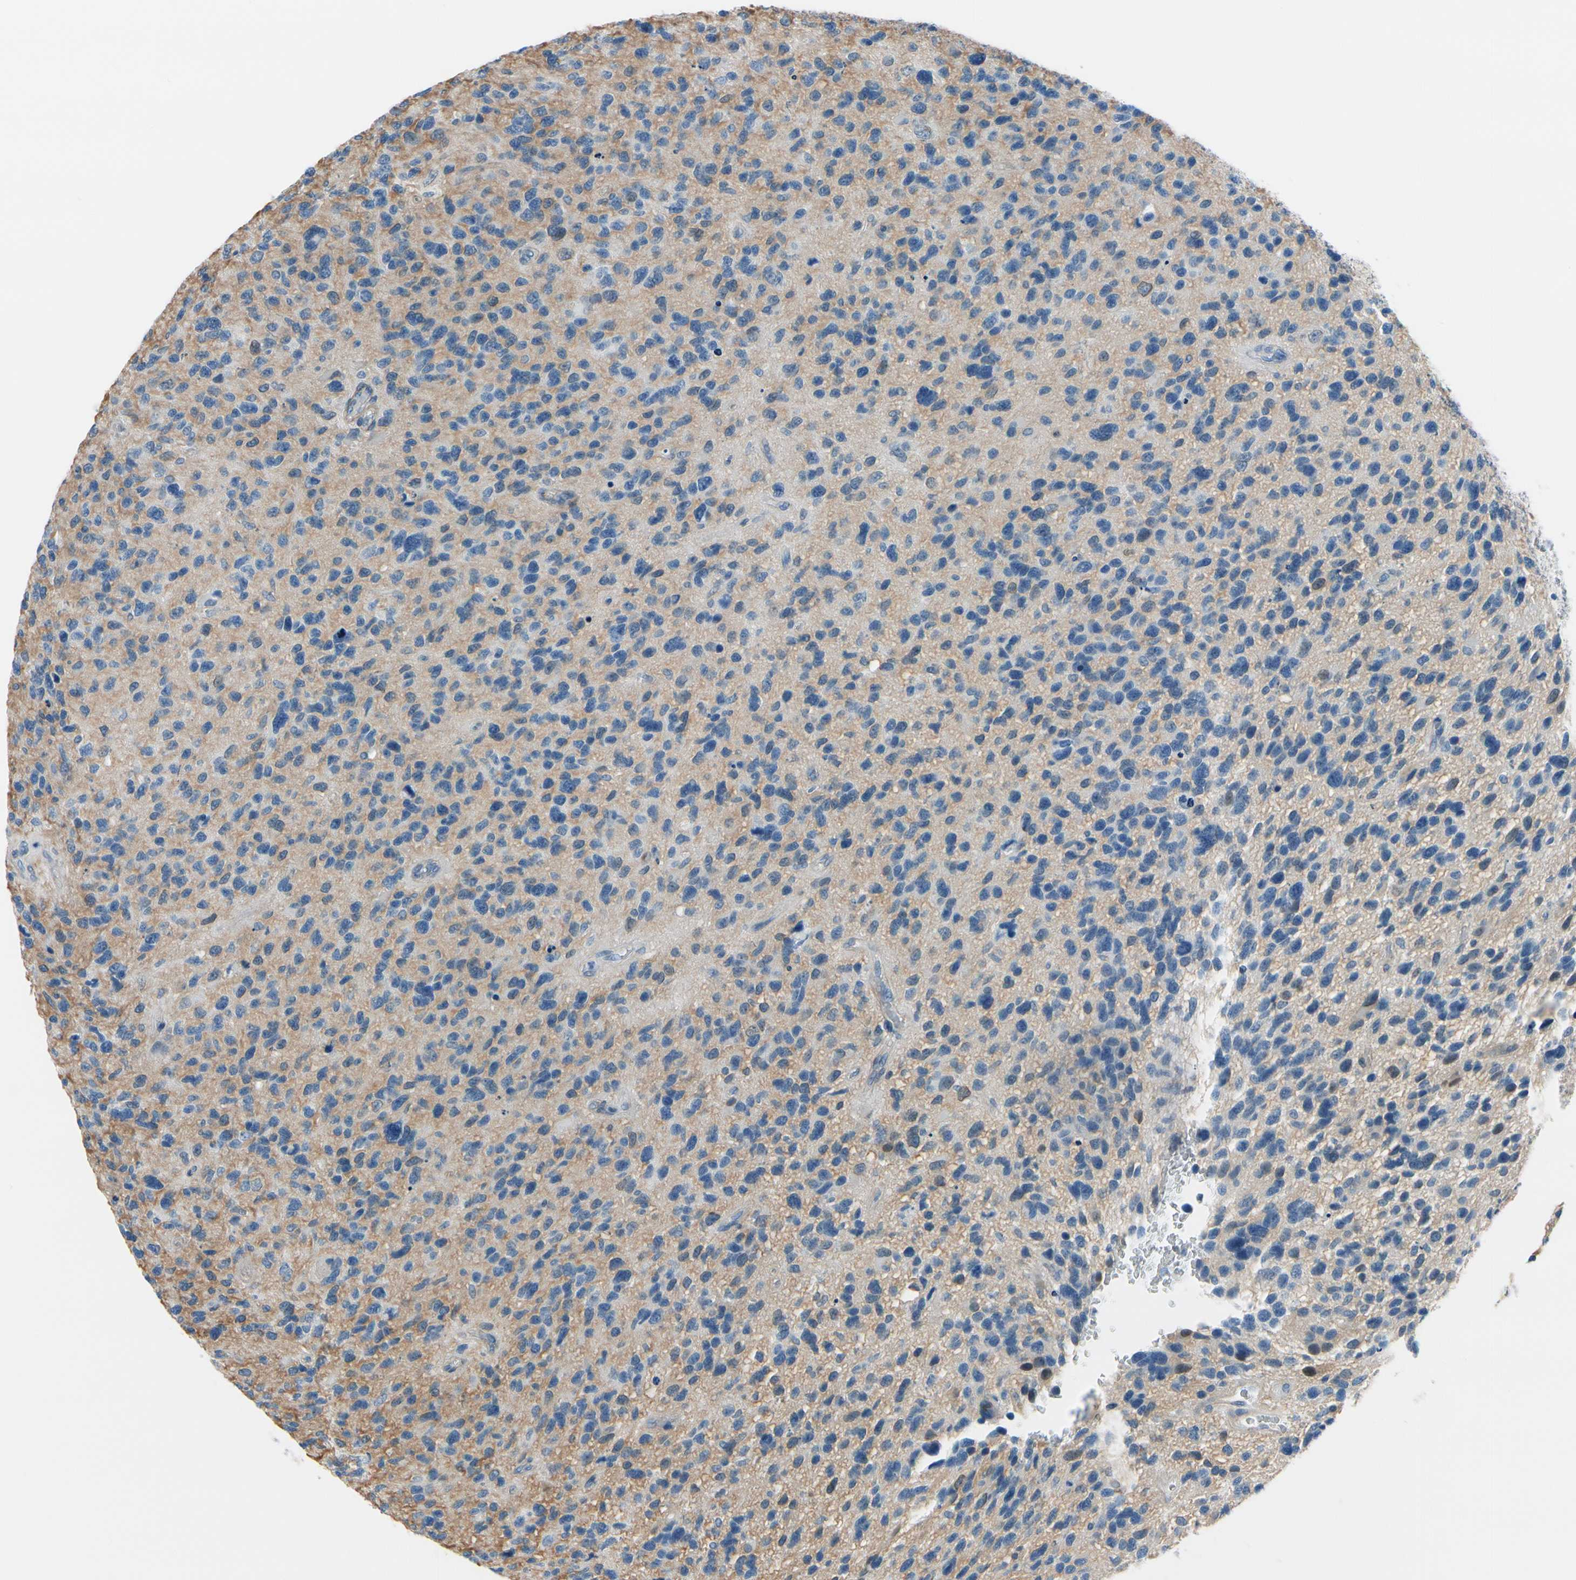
{"staining": {"intensity": "negative", "quantity": "none", "location": "none"}, "tissue": "glioma", "cell_type": "Tumor cells", "image_type": "cancer", "snomed": [{"axis": "morphology", "description": "Glioma, malignant, High grade"}, {"axis": "topography", "description": "Brain"}], "caption": "The histopathology image displays no significant positivity in tumor cells of malignant glioma (high-grade).", "gene": "FCER2", "patient": {"sex": "female", "age": 58}}